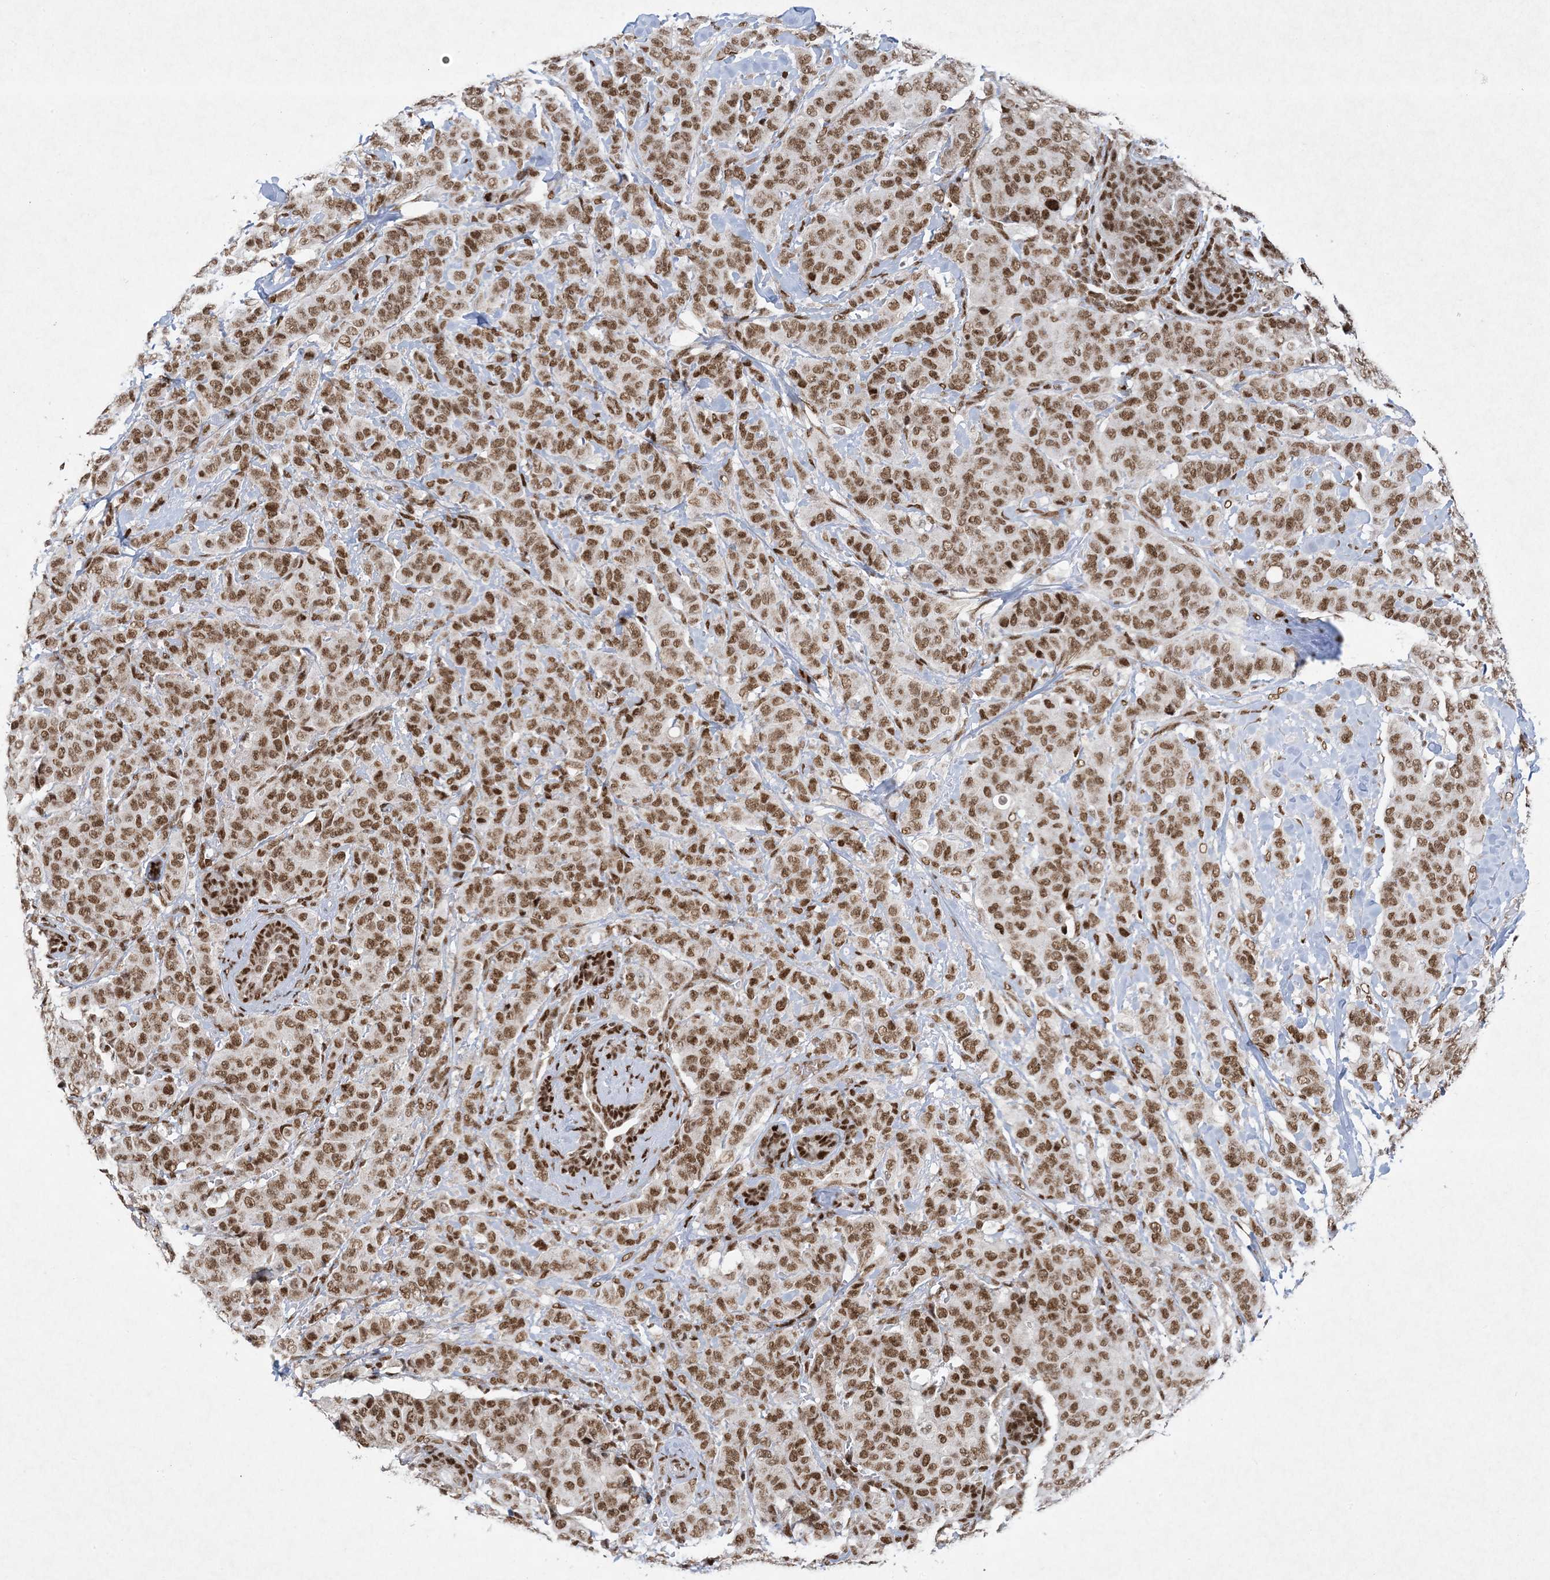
{"staining": {"intensity": "moderate", "quantity": ">75%", "location": "nuclear"}, "tissue": "breast cancer", "cell_type": "Tumor cells", "image_type": "cancer", "snomed": [{"axis": "morphology", "description": "Normal tissue, NOS"}, {"axis": "morphology", "description": "Duct carcinoma"}, {"axis": "topography", "description": "Breast"}], "caption": "Immunohistochemical staining of human breast cancer displays medium levels of moderate nuclear protein positivity in approximately >75% of tumor cells.", "gene": "PKNOX2", "patient": {"sex": "female", "age": 40}}